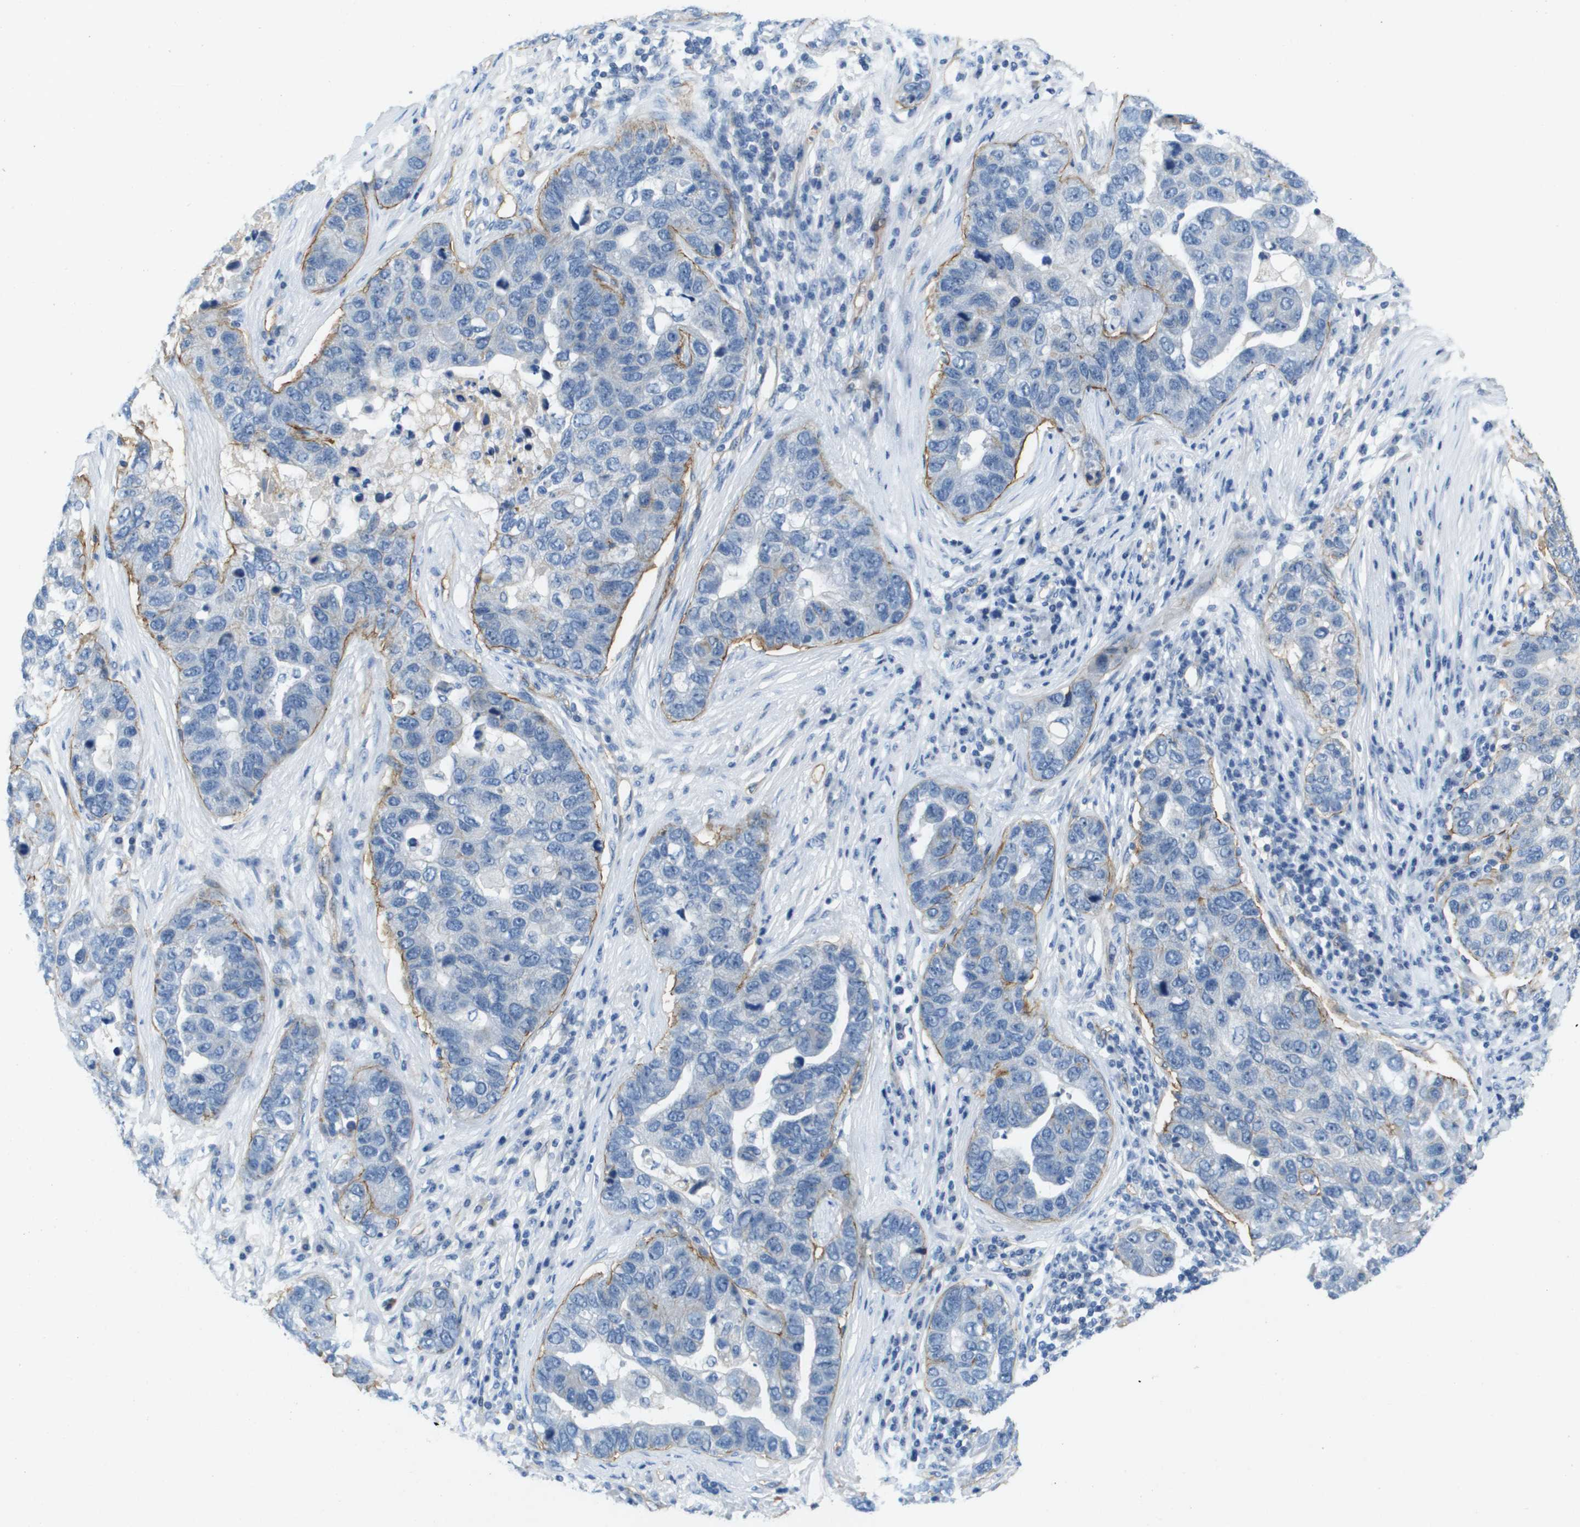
{"staining": {"intensity": "moderate", "quantity": "<25%", "location": "cytoplasmic/membranous"}, "tissue": "pancreatic cancer", "cell_type": "Tumor cells", "image_type": "cancer", "snomed": [{"axis": "morphology", "description": "Adenocarcinoma, NOS"}, {"axis": "topography", "description": "Pancreas"}], "caption": "Tumor cells reveal low levels of moderate cytoplasmic/membranous expression in about <25% of cells in pancreatic adenocarcinoma. The protein of interest is shown in brown color, while the nuclei are stained blue.", "gene": "ITGA6", "patient": {"sex": "female", "age": 61}}